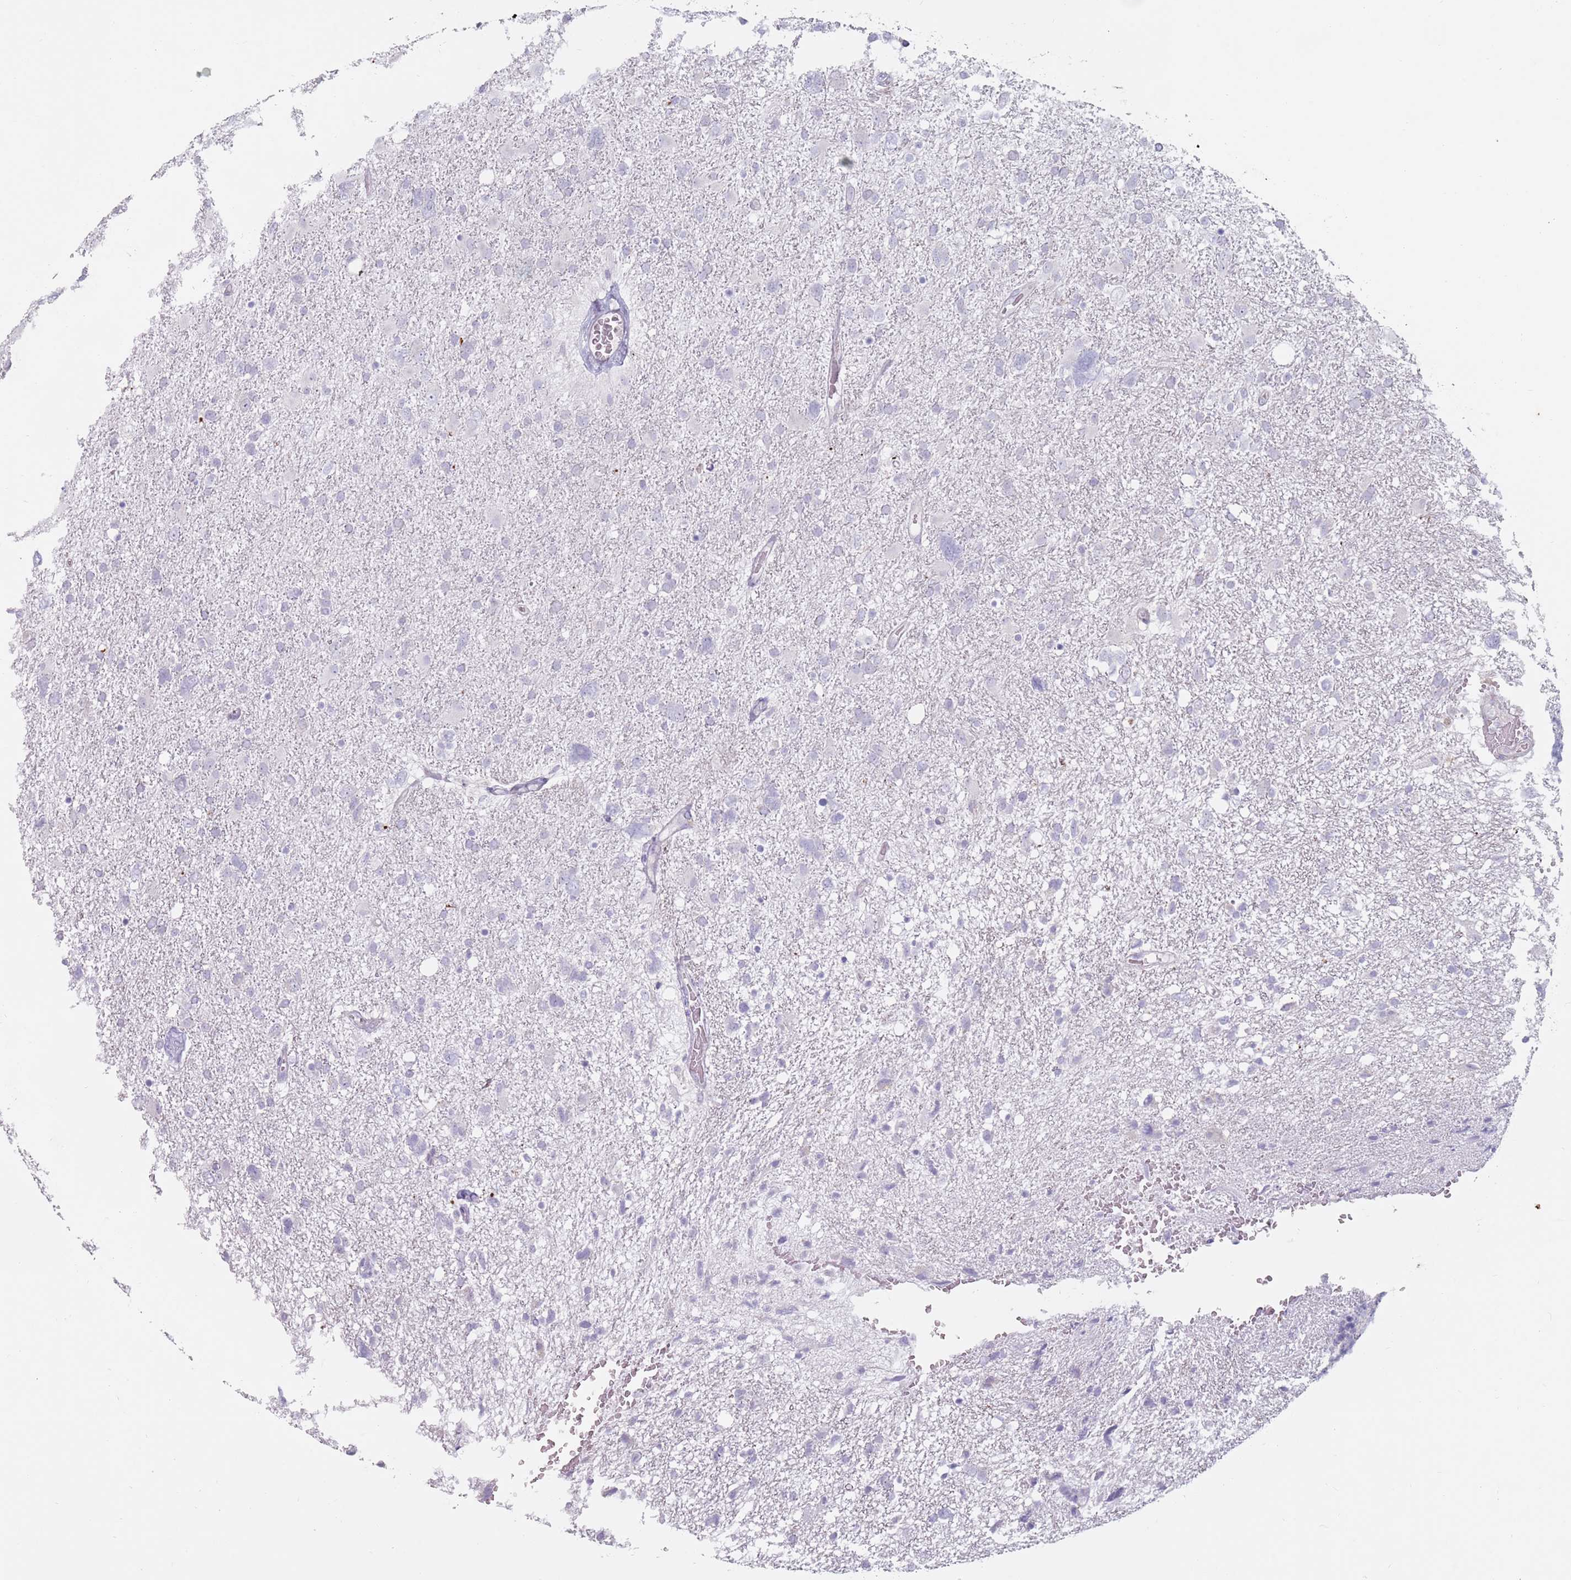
{"staining": {"intensity": "negative", "quantity": "none", "location": "none"}, "tissue": "glioma", "cell_type": "Tumor cells", "image_type": "cancer", "snomed": [{"axis": "morphology", "description": "Glioma, malignant, High grade"}, {"axis": "topography", "description": "Brain"}], "caption": "This is a image of IHC staining of glioma, which shows no positivity in tumor cells.", "gene": "DXO", "patient": {"sex": "male", "age": 61}}